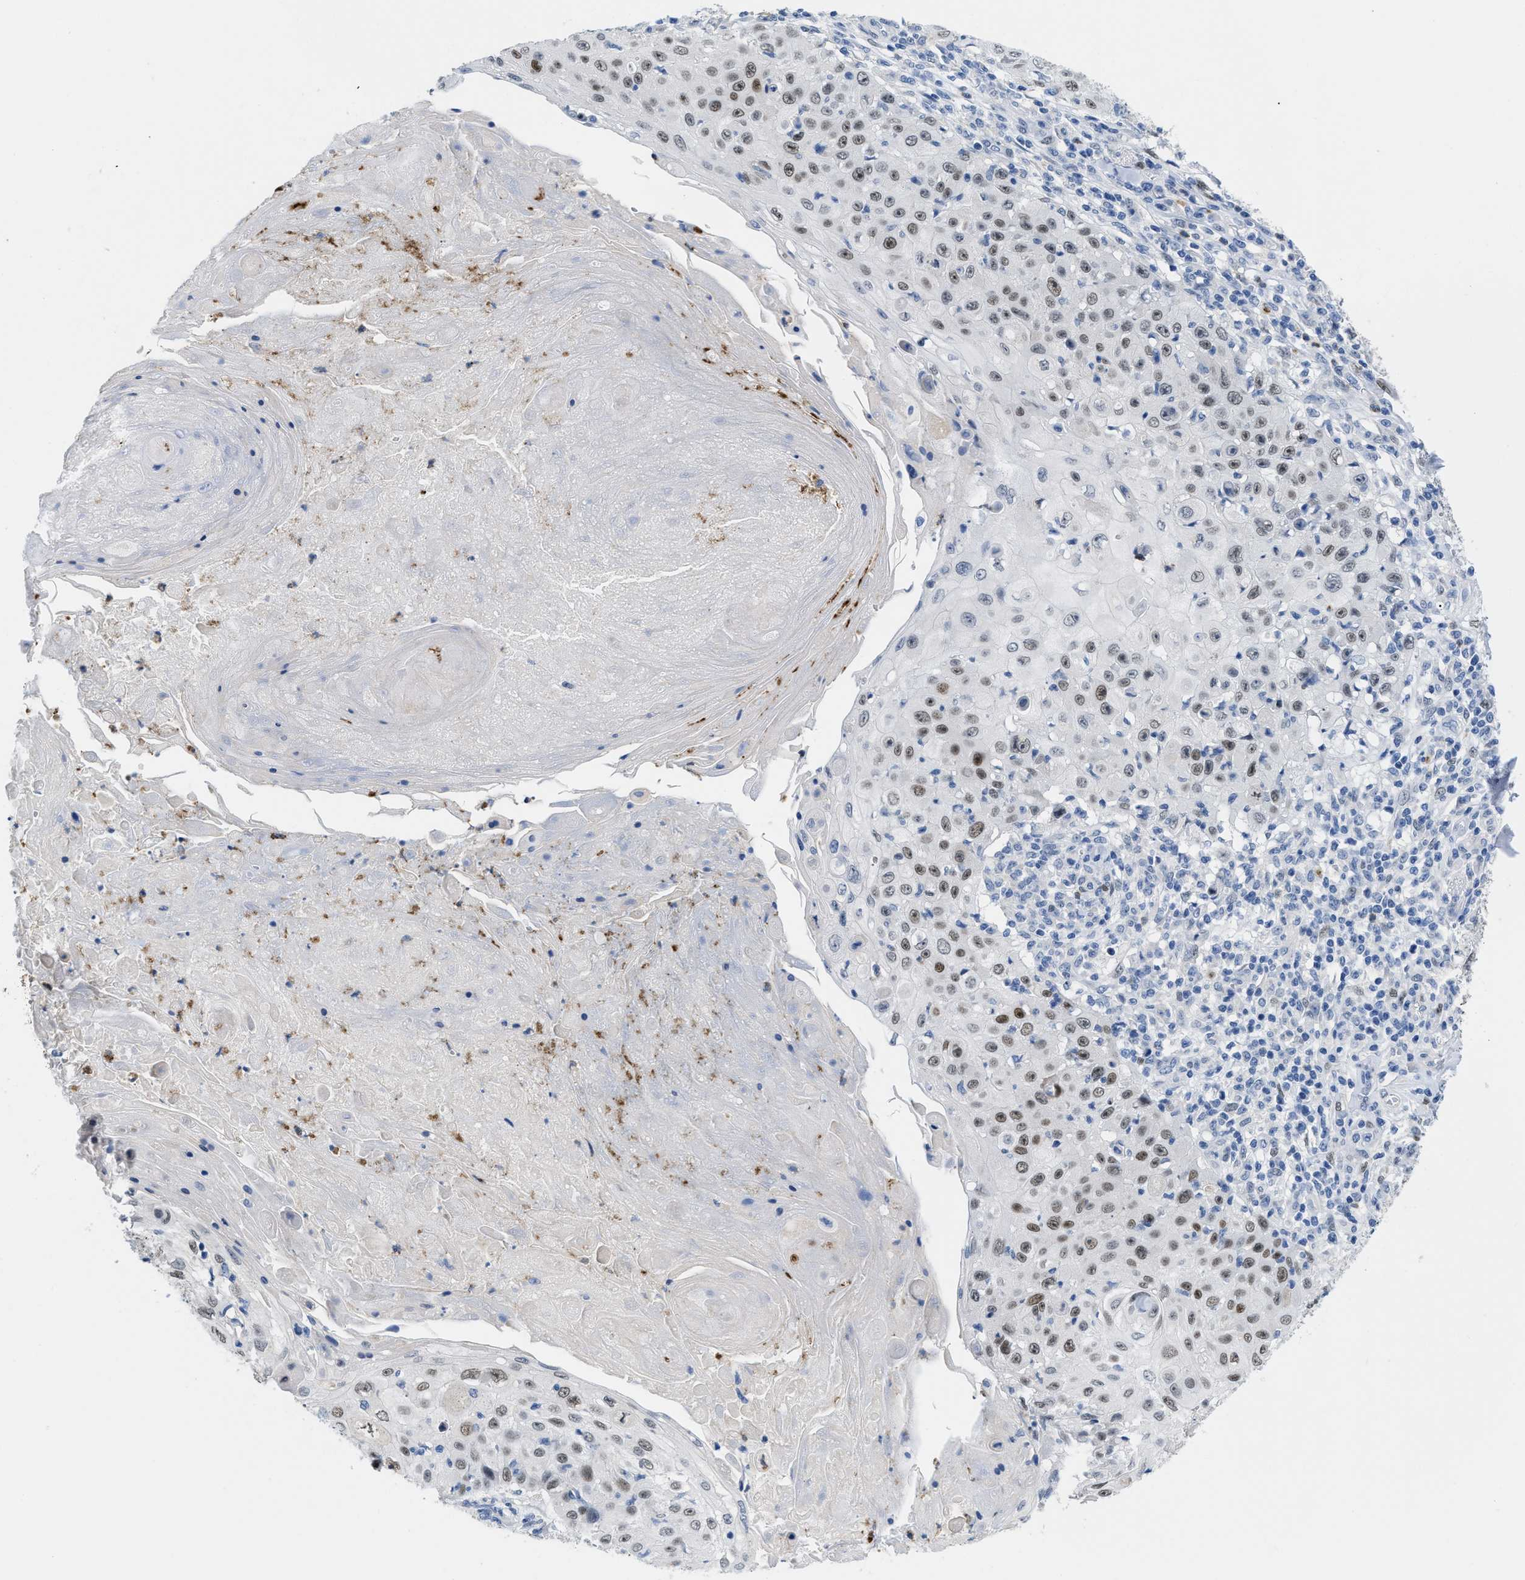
{"staining": {"intensity": "moderate", "quantity": ">75%", "location": "nuclear"}, "tissue": "skin cancer", "cell_type": "Tumor cells", "image_type": "cancer", "snomed": [{"axis": "morphology", "description": "Squamous cell carcinoma, NOS"}, {"axis": "topography", "description": "Skin"}], "caption": "Immunohistochemistry (IHC) of human squamous cell carcinoma (skin) reveals medium levels of moderate nuclear expression in approximately >75% of tumor cells.", "gene": "NFIX", "patient": {"sex": "male", "age": 86}}